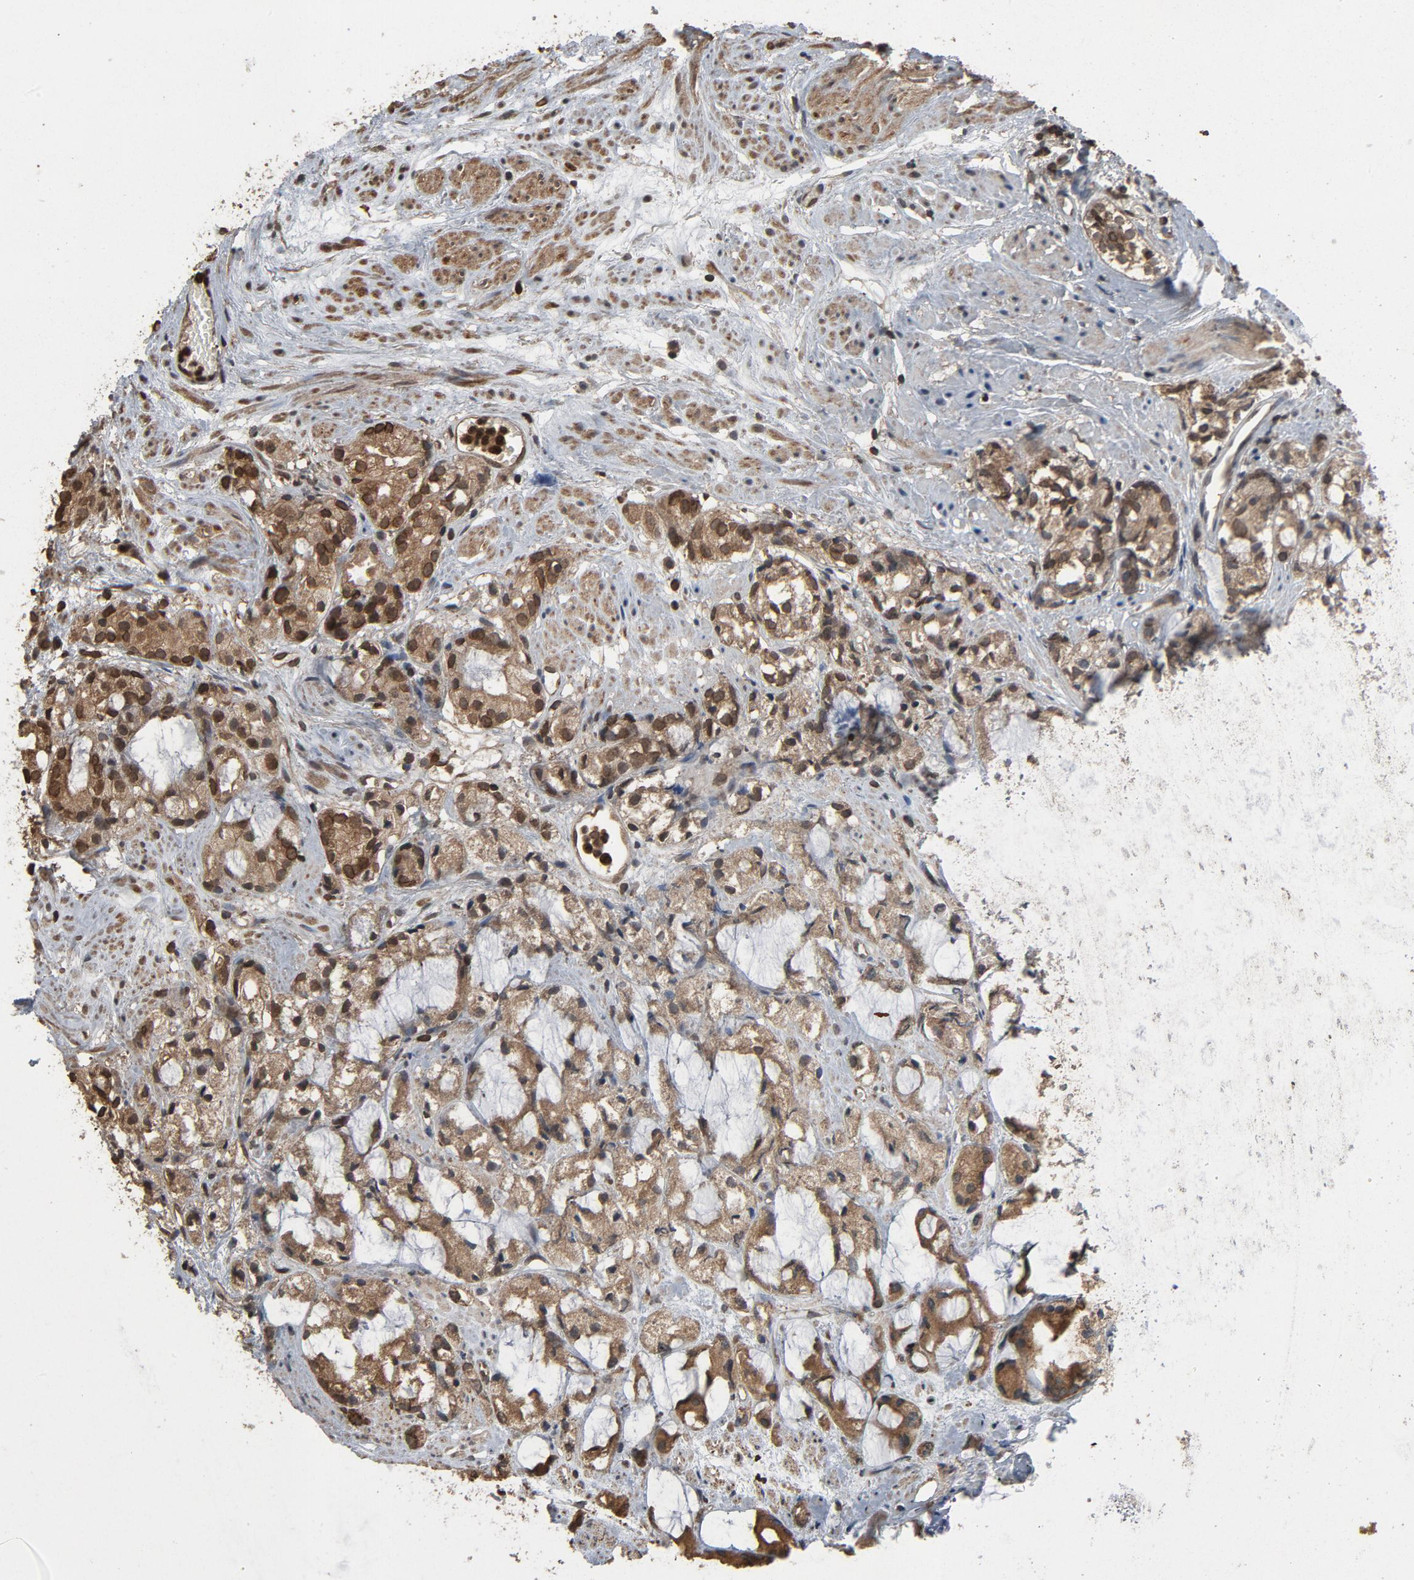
{"staining": {"intensity": "moderate", "quantity": ">75%", "location": "cytoplasmic/membranous"}, "tissue": "prostate cancer", "cell_type": "Tumor cells", "image_type": "cancer", "snomed": [{"axis": "morphology", "description": "Adenocarcinoma, High grade"}, {"axis": "topography", "description": "Prostate"}], "caption": "Prostate cancer stained with a brown dye displays moderate cytoplasmic/membranous positive expression in approximately >75% of tumor cells.", "gene": "UBE2D1", "patient": {"sex": "male", "age": 85}}